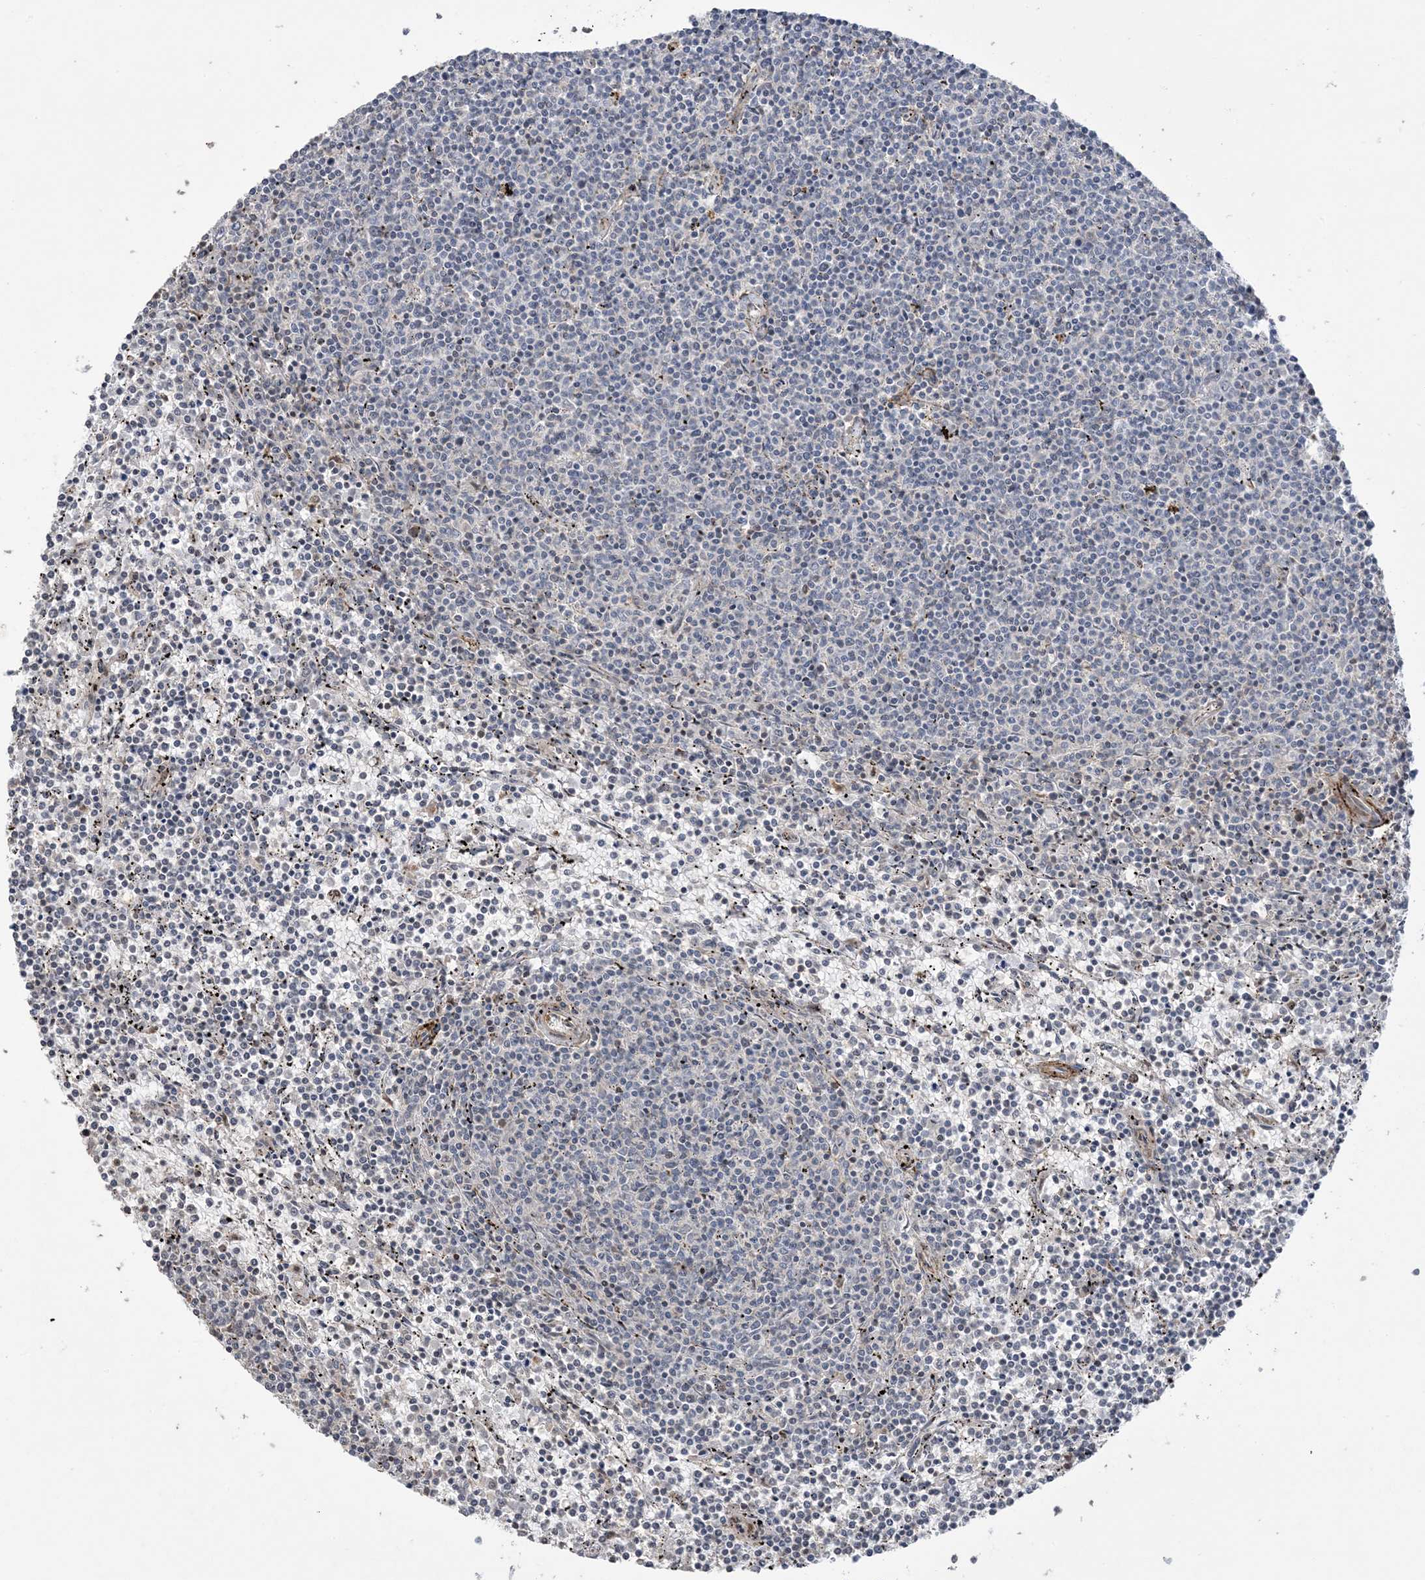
{"staining": {"intensity": "negative", "quantity": "none", "location": "none"}, "tissue": "lymphoma", "cell_type": "Tumor cells", "image_type": "cancer", "snomed": [{"axis": "morphology", "description": "Malignant lymphoma, non-Hodgkin's type, Low grade"}, {"axis": "topography", "description": "Spleen"}], "caption": "Protein analysis of malignant lymphoma, non-Hodgkin's type (low-grade) exhibits no significant staining in tumor cells.", "gene": "XRN1", "patient": {"sex": "female", "age": 50}}